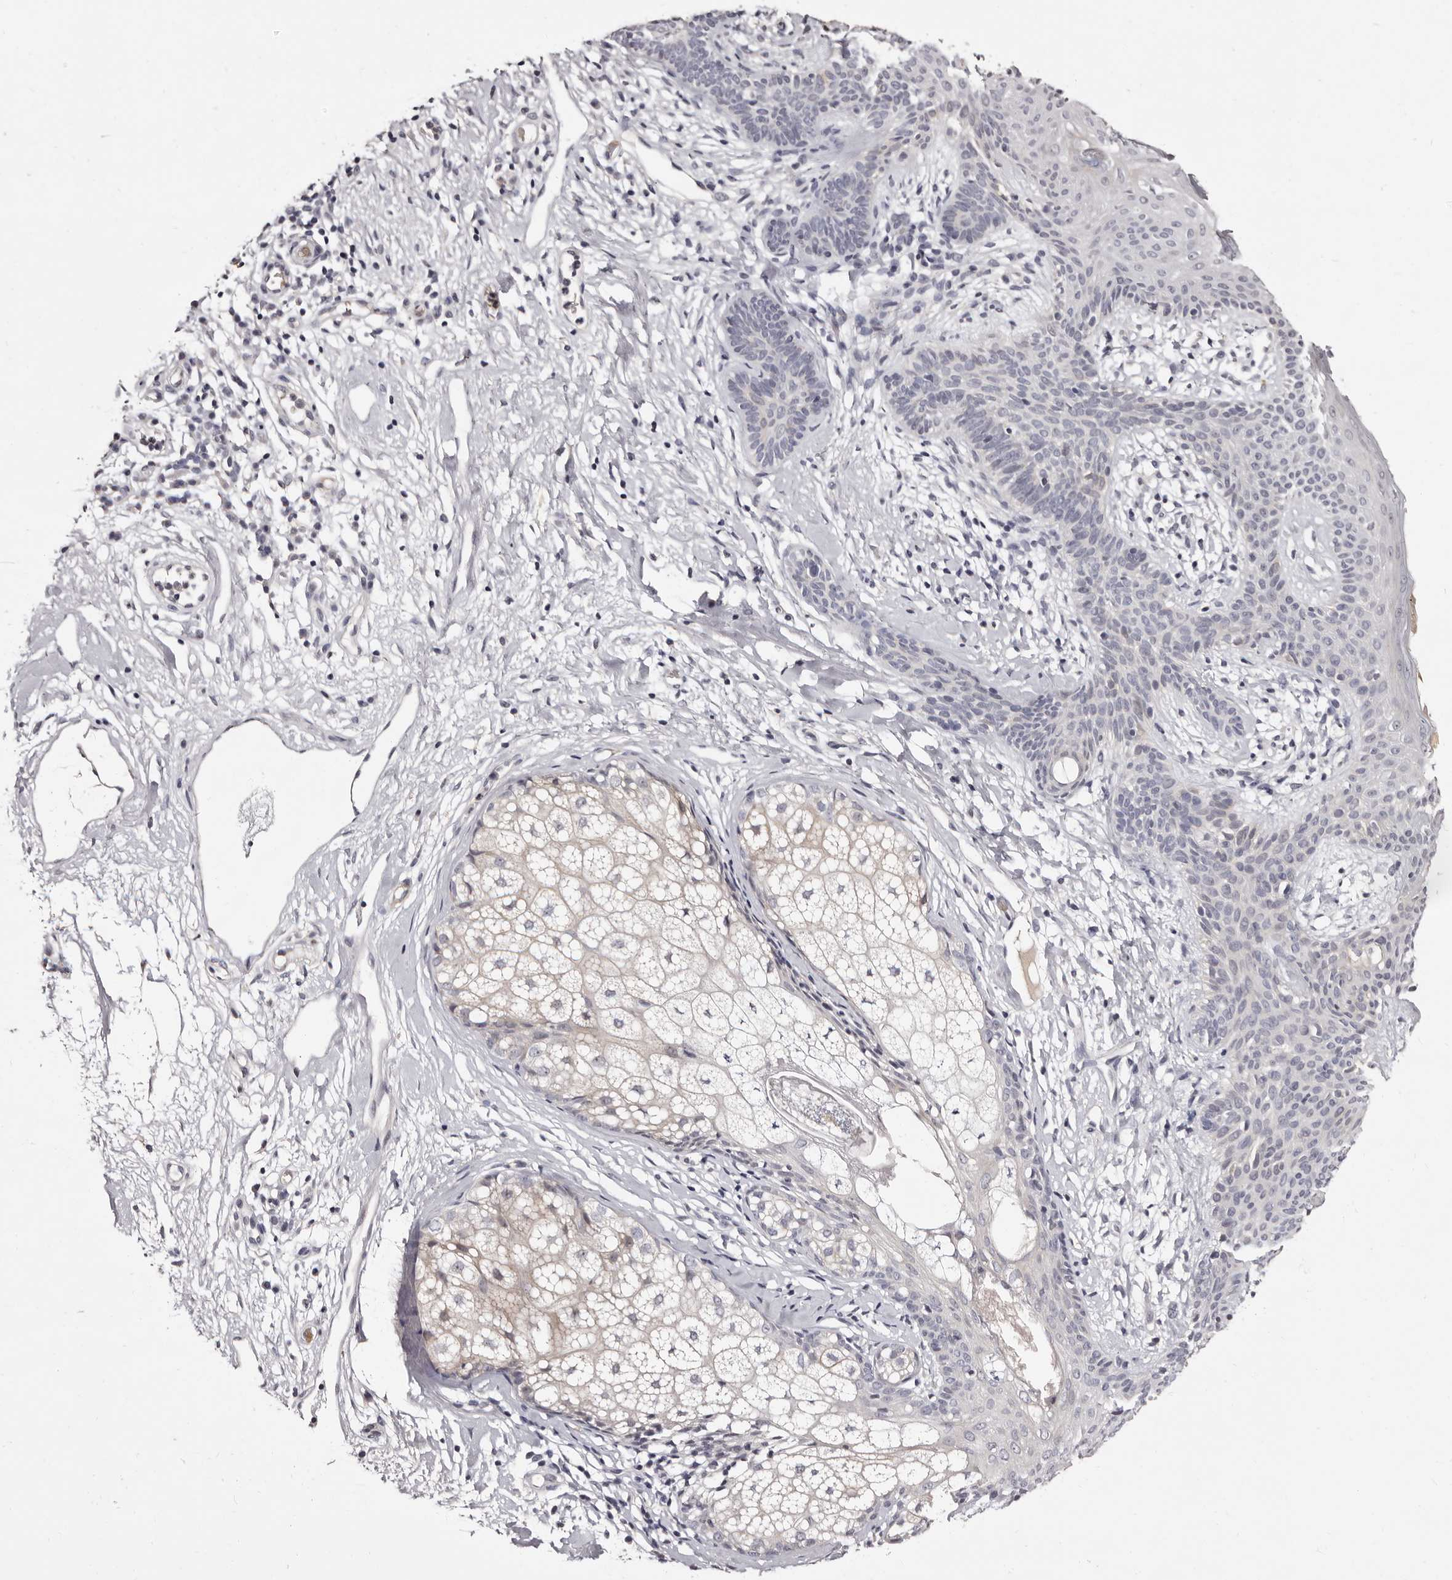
{"staining": {"intensity": "negative", "quantity": "none", "location": "none"}, "tissue": "skin cancer", "cell_type": "Tumor cells", "image_type": "cancer", "snomed": [{"axis": "morphology", "description": "Developmental malformation"}, {"axis": "morphology", "description": "Basal cell carcinoma"}, {"axis": "topography", "description": "Skin"}], "caption": "The immunohistochemistry (IHC) image has no significant expression in tumor cells of skin cancer tissue.", "gene": "BPGM", "patient": {"sex": "female", "age": 62}}